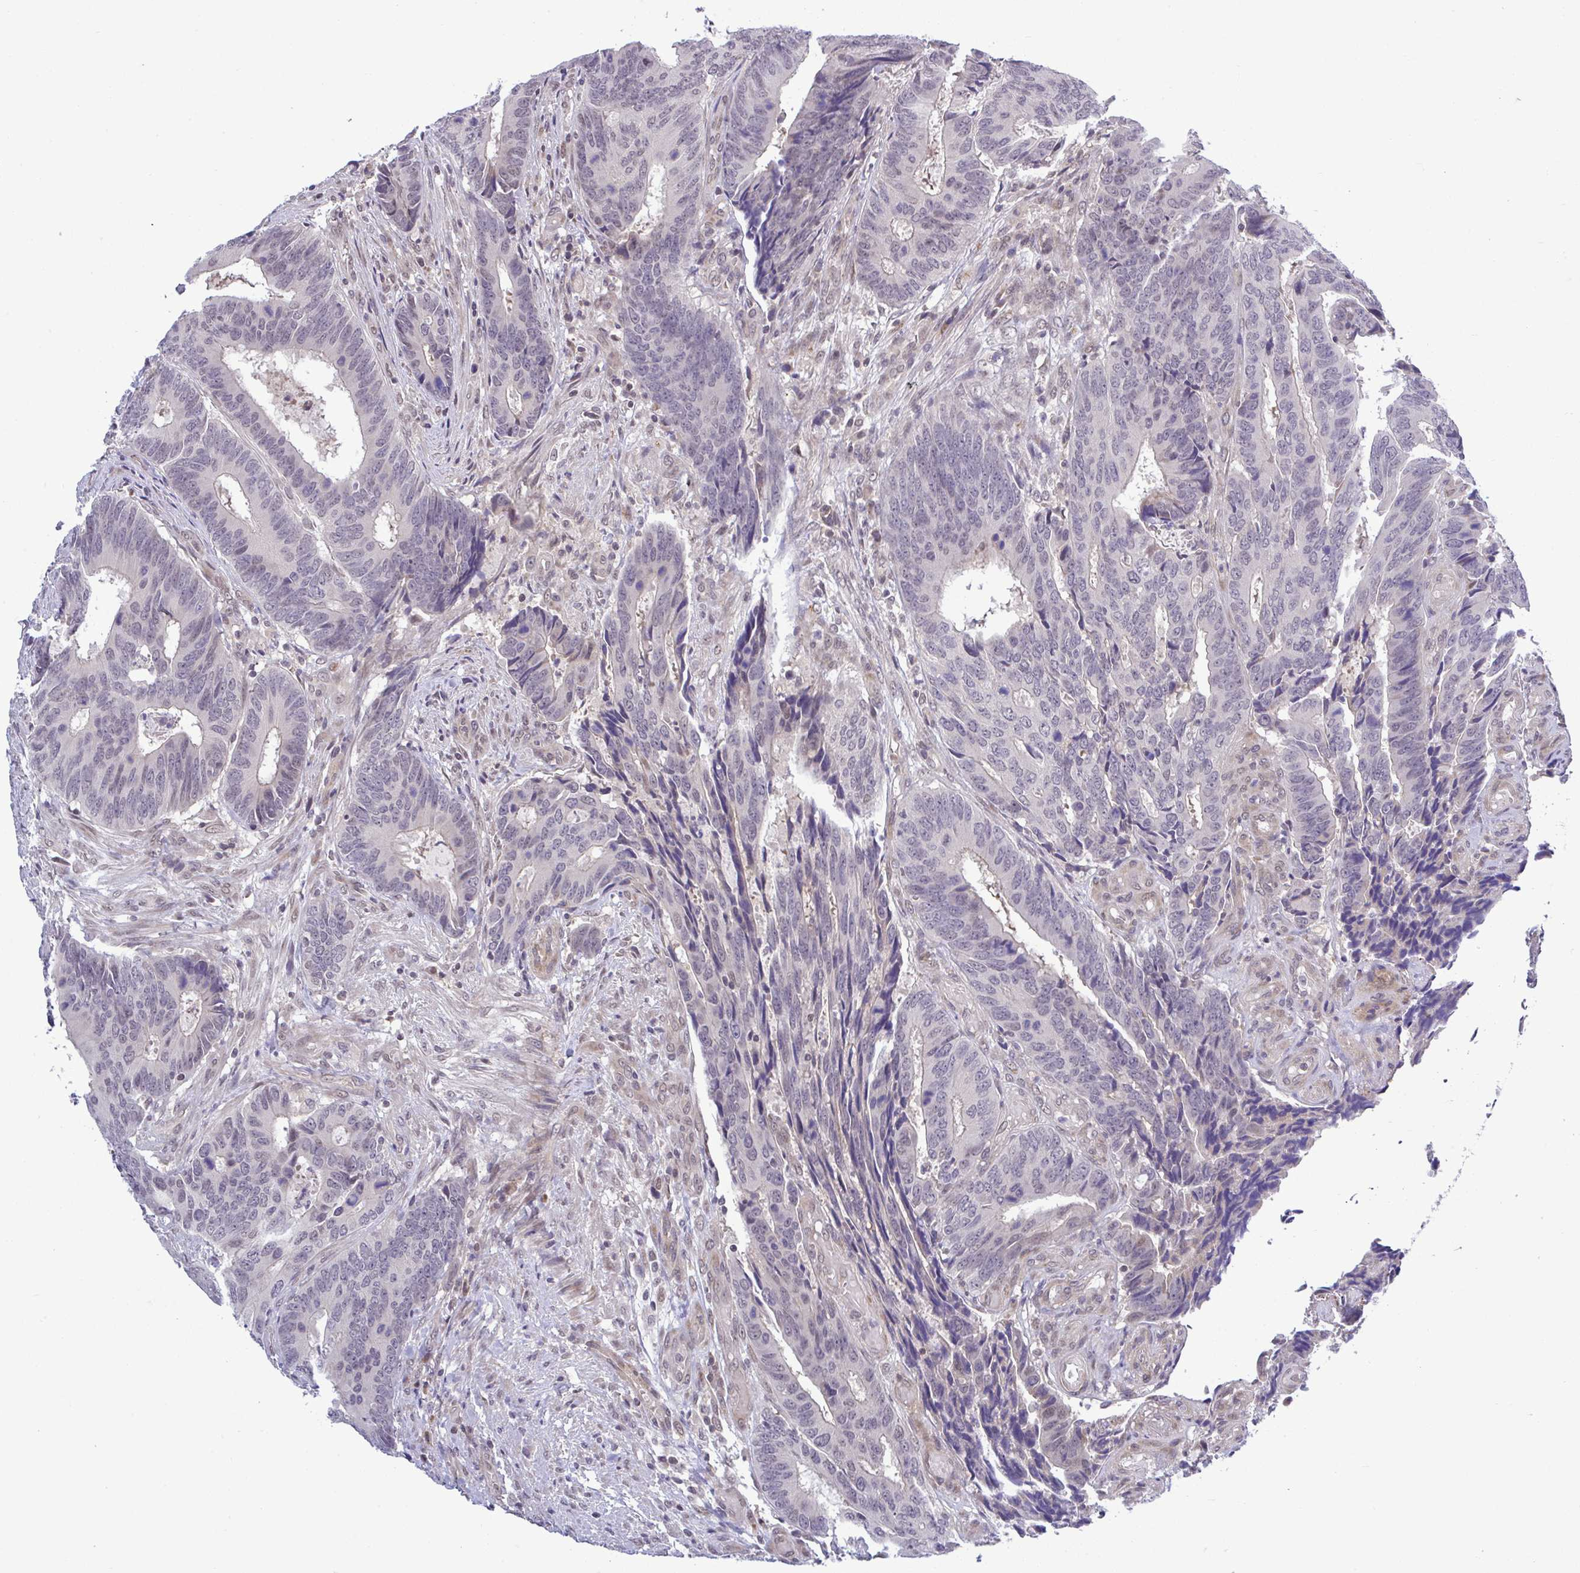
{"staining": {"intensity": "negative", "quantity": "none", "location": "none"}, "tissue": "colorectal cancer", "cell_type": "Tumor cells", "image_type": "cancer", "snomed": [{"axis": "morphology", "description": "Adenocarcinoma, NOS"}, {"axis": "topography", "description": "Colon"}], "caption": "Tumor cells show no significant protein positivity in colorectal adenocarcinoma.", "gene": "C9orf64", "patient": {"sex": "male", "age": 87}}